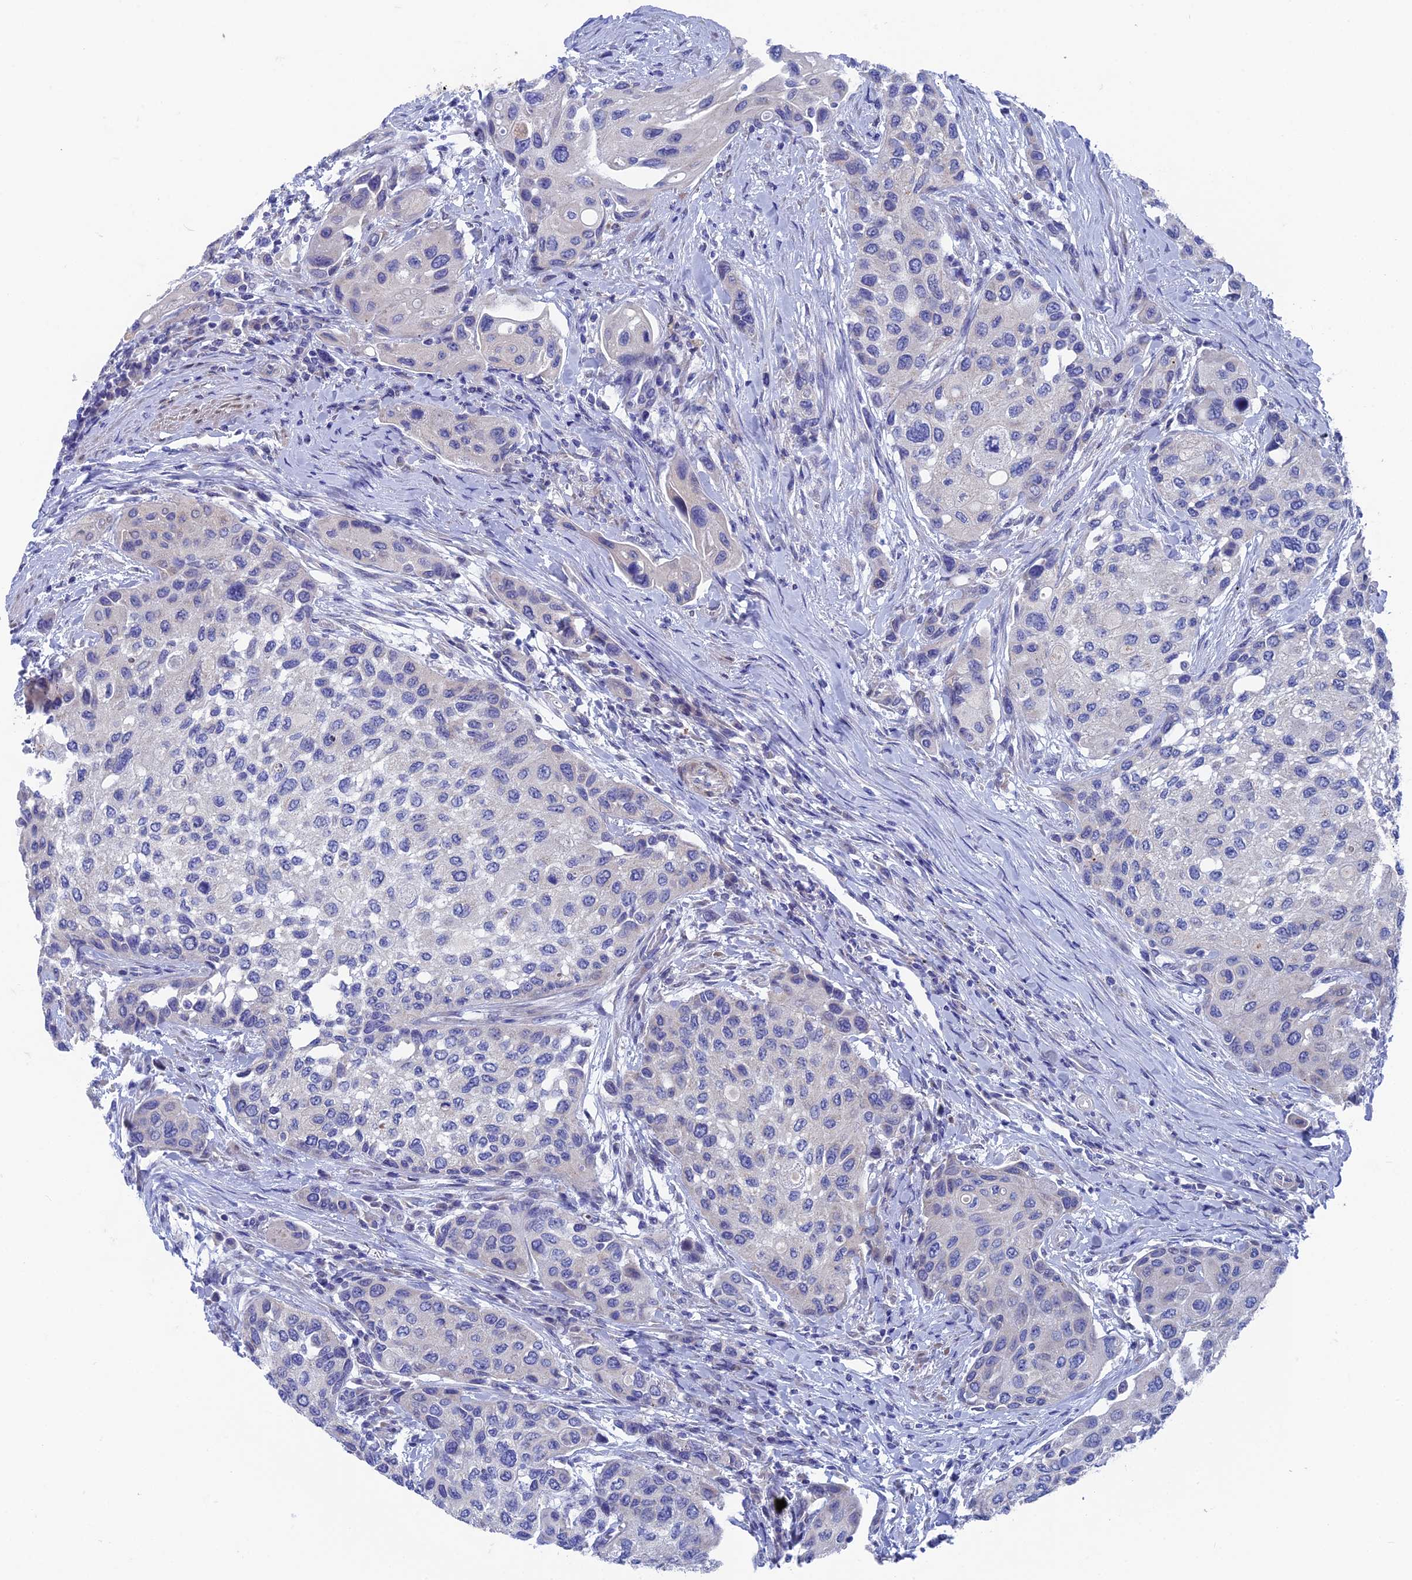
{"staining": {"intensity": "negative", "quantity": "none", "location": "none"}, "tissue": "urothelial cancer", "cell_type": "Tumor cells", "image_type": "cancer", "snomed": [{"axis": "morphology", "description": "Normal tissue, NOS"}, {"axis": "morphology", "description": "Urothelial carcinoma, High grade"}, {"axis": "topography", "description": "Vascular tissue"}, {"axis": "topography", "description": "Urinary bladder"}], "caption": "Tumor cells show no significant positivity in urothelial cancer. Brightfield microscopy of IHC stained with DAB (brown) and hematoxylin (blue), captured at high magnification.", "gene": "AK4", "patient": {"sex": "female", "age": 56}}